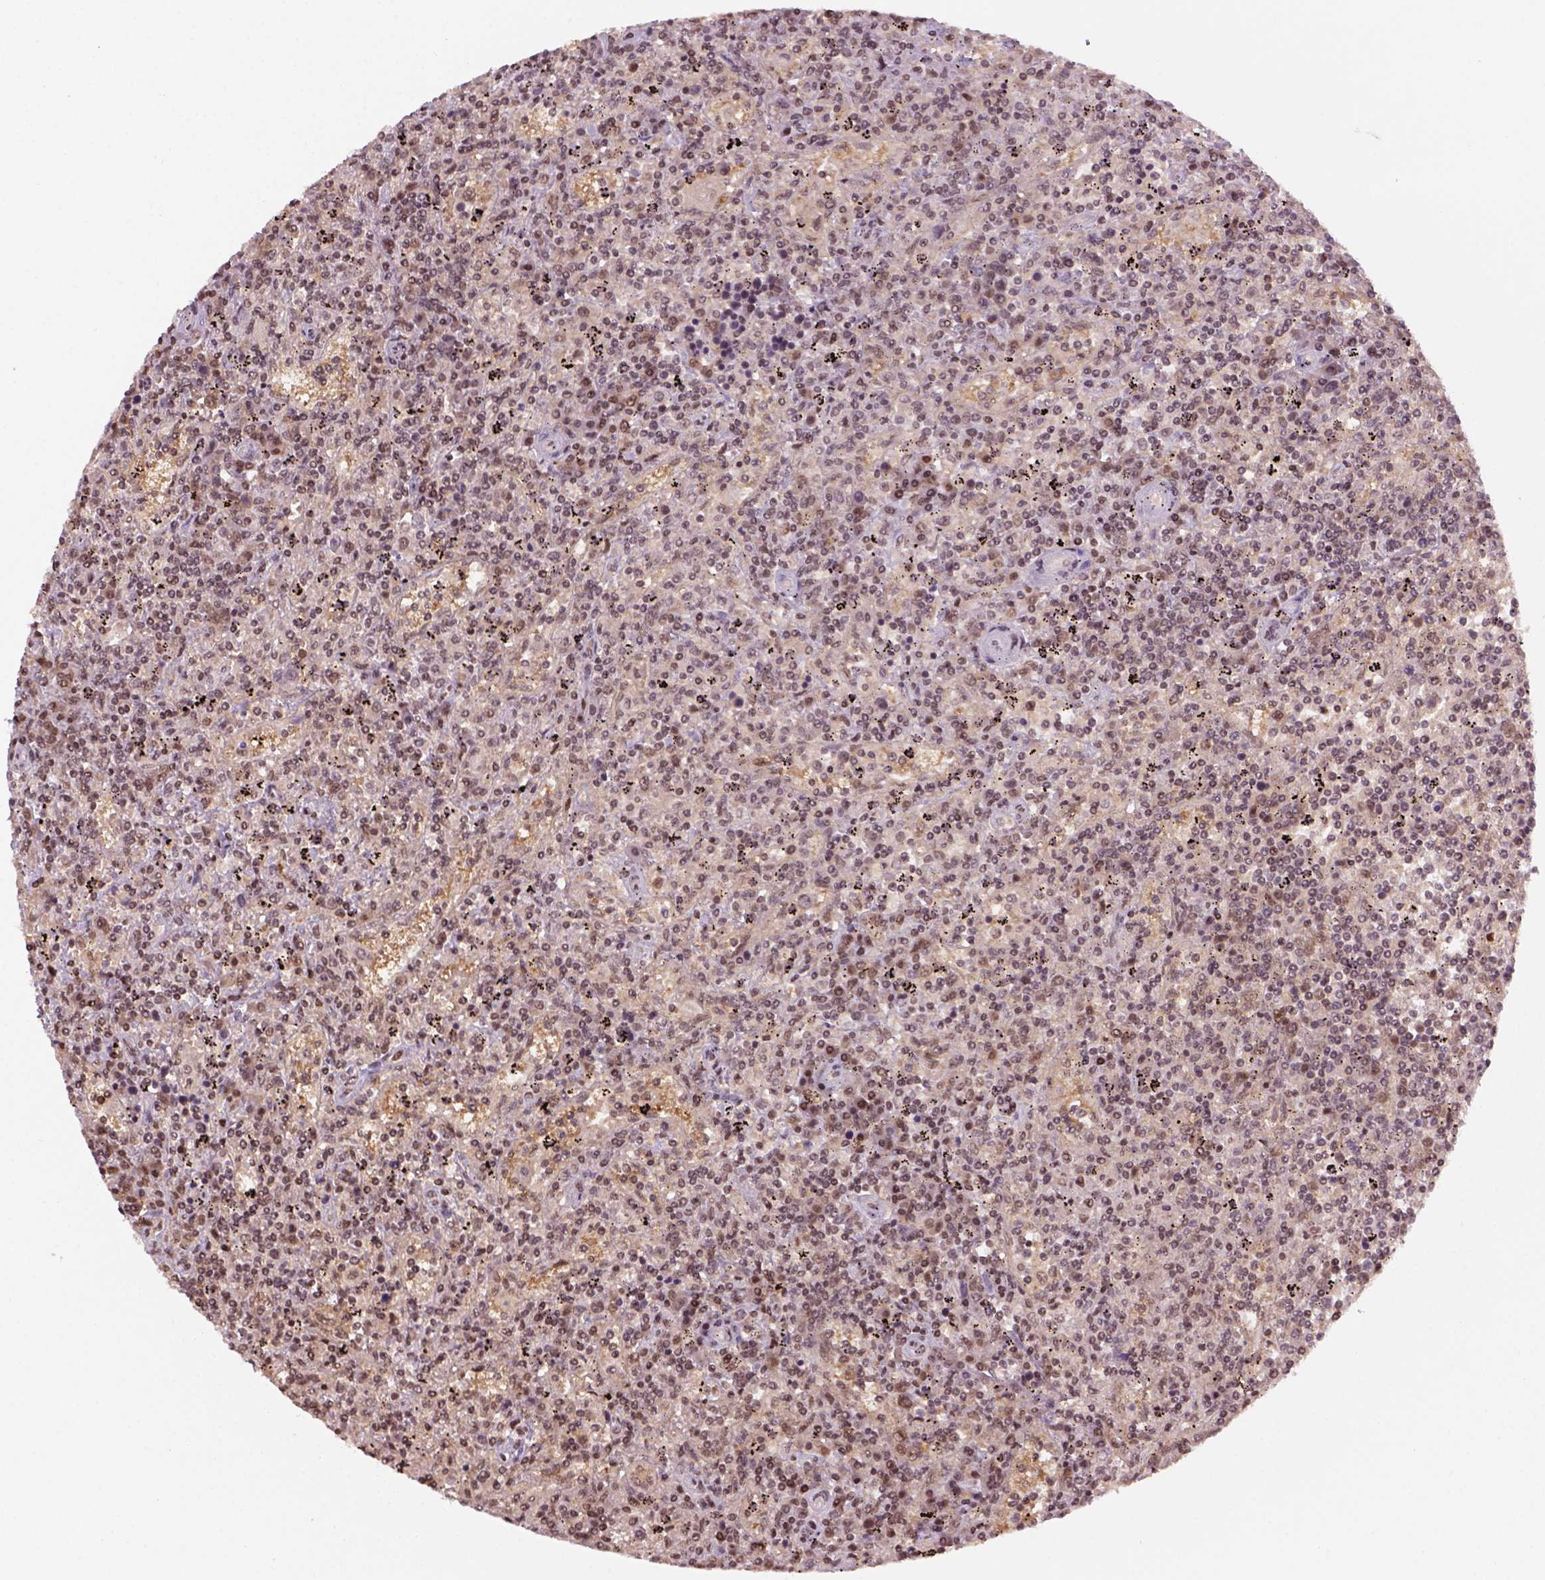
{"staining": {"intensity": "moderate", "quantity": ">75%", "location": "nuclear"}, "tissue": "lymphoma", "cell_type": "Tumor cells", "image_type": "cancer", "snomed": [{"axis": "morphology", "description": "Malignant lymphoma, non-Hodgkin's type, Low grade"}, {"axis": "topography", "description": "Spleen"}], "caption": "Protein expression analysis of human low-grade malignant lymphoma, non-Hodgkin's type reveals moderate nuclear positivity in approximately >75% of tumor cells.", "gene": "GOT1", "patient": {"sex": "male", "age": 62}}